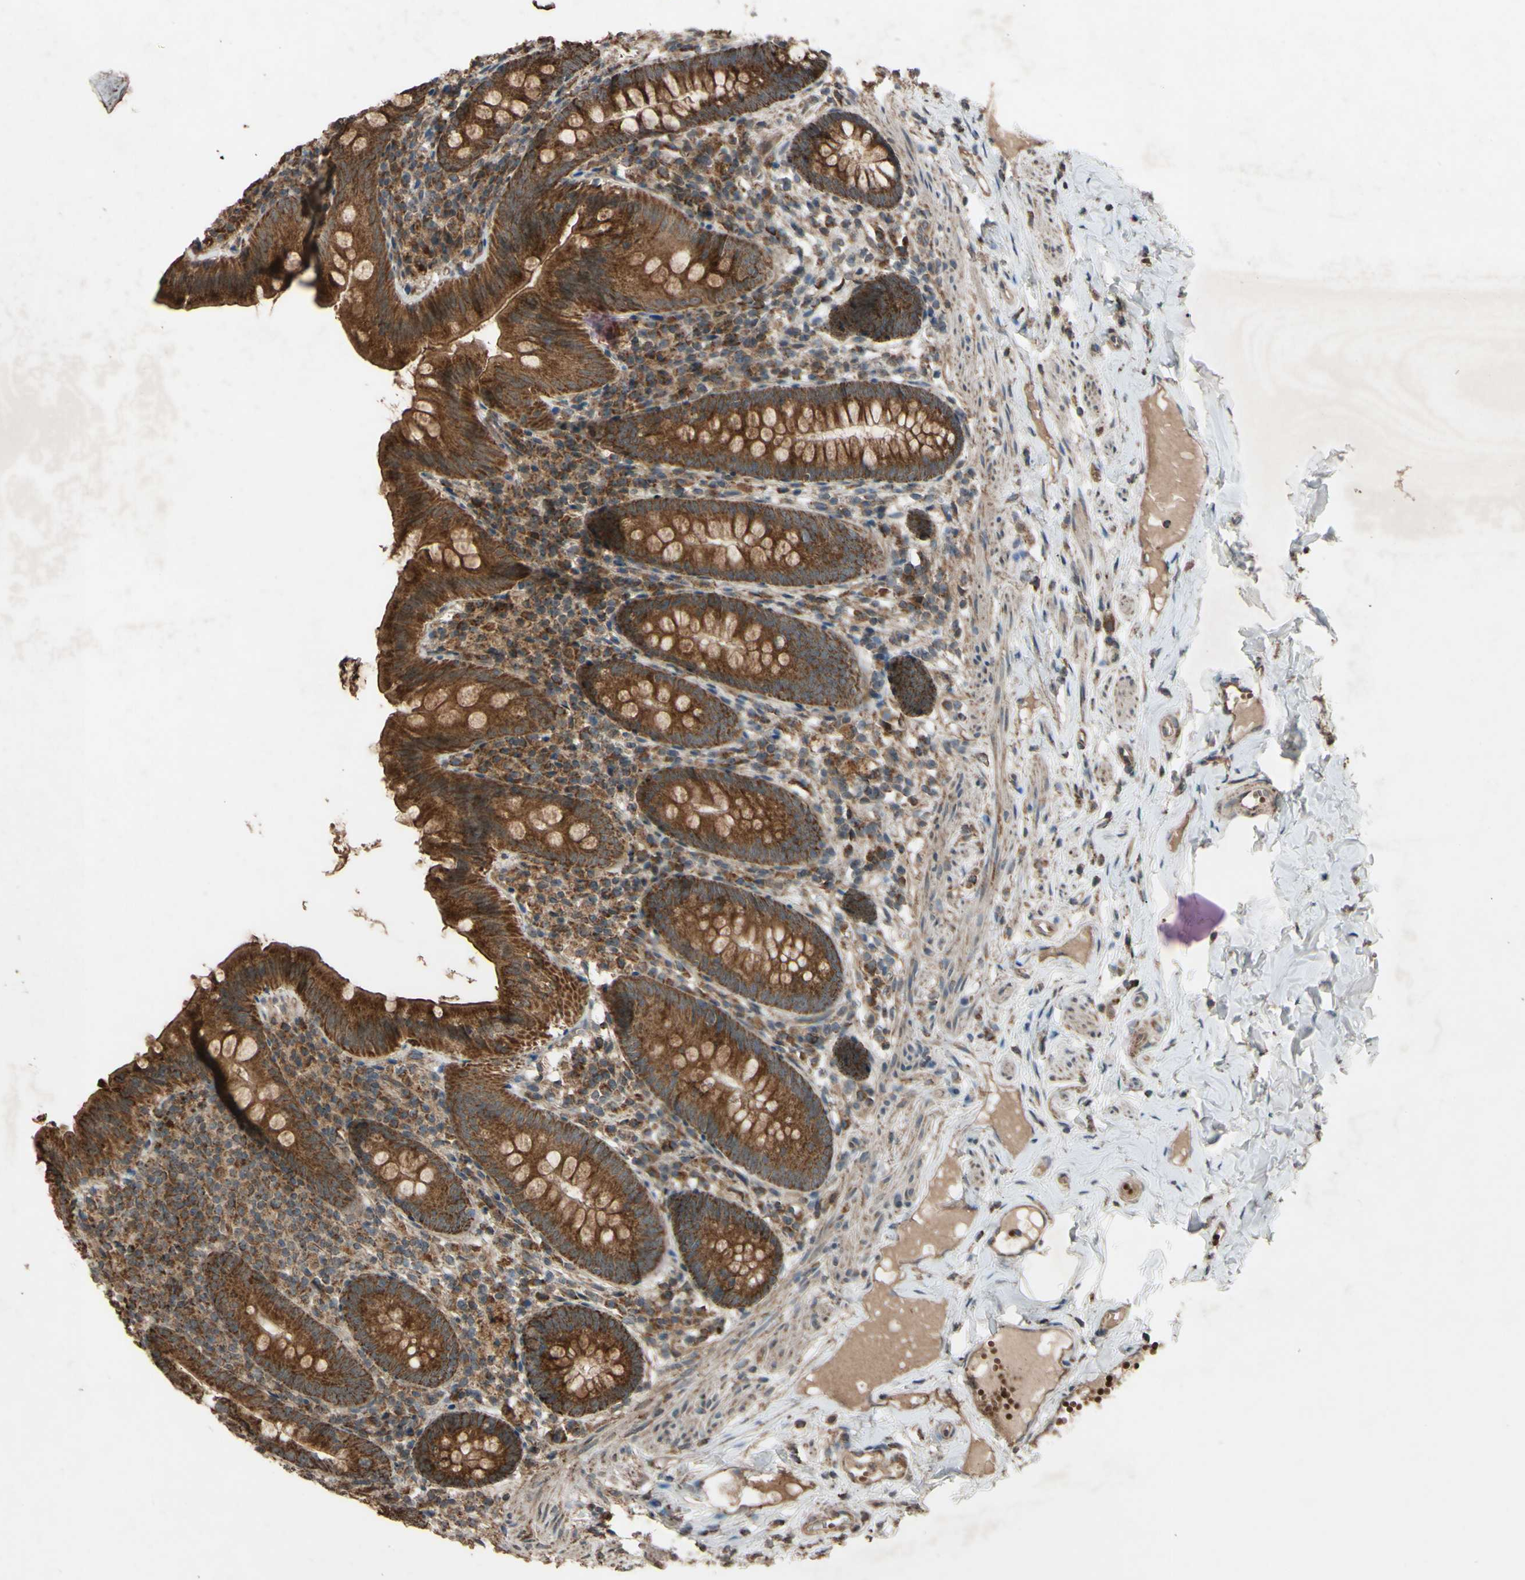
{"staining": {"intensity": "moderate", "quantity": "25%-75%", "location": "cytoplasmic/membranous"}, "tissue": "appendix", "cell_type": "Glandular cells", "image_type": "normal", "snomed": [{"axis": "morphology", "description": "Normal tissue, NOS"}, {"axis": "topography", "description": "Appendix"}], "caption": "Moderate cytoplasmic/membranous staining is seen in about 25%-75% of glandular cells in unremarkable appendix. The staining was performed using DAB to visualize the protein expression in brown, while the nuclei were stained in blue with hematoxylin (Magnification: 20x).", "gene": "ACOT8", "patient": {"sex": "male", "age": 52}}